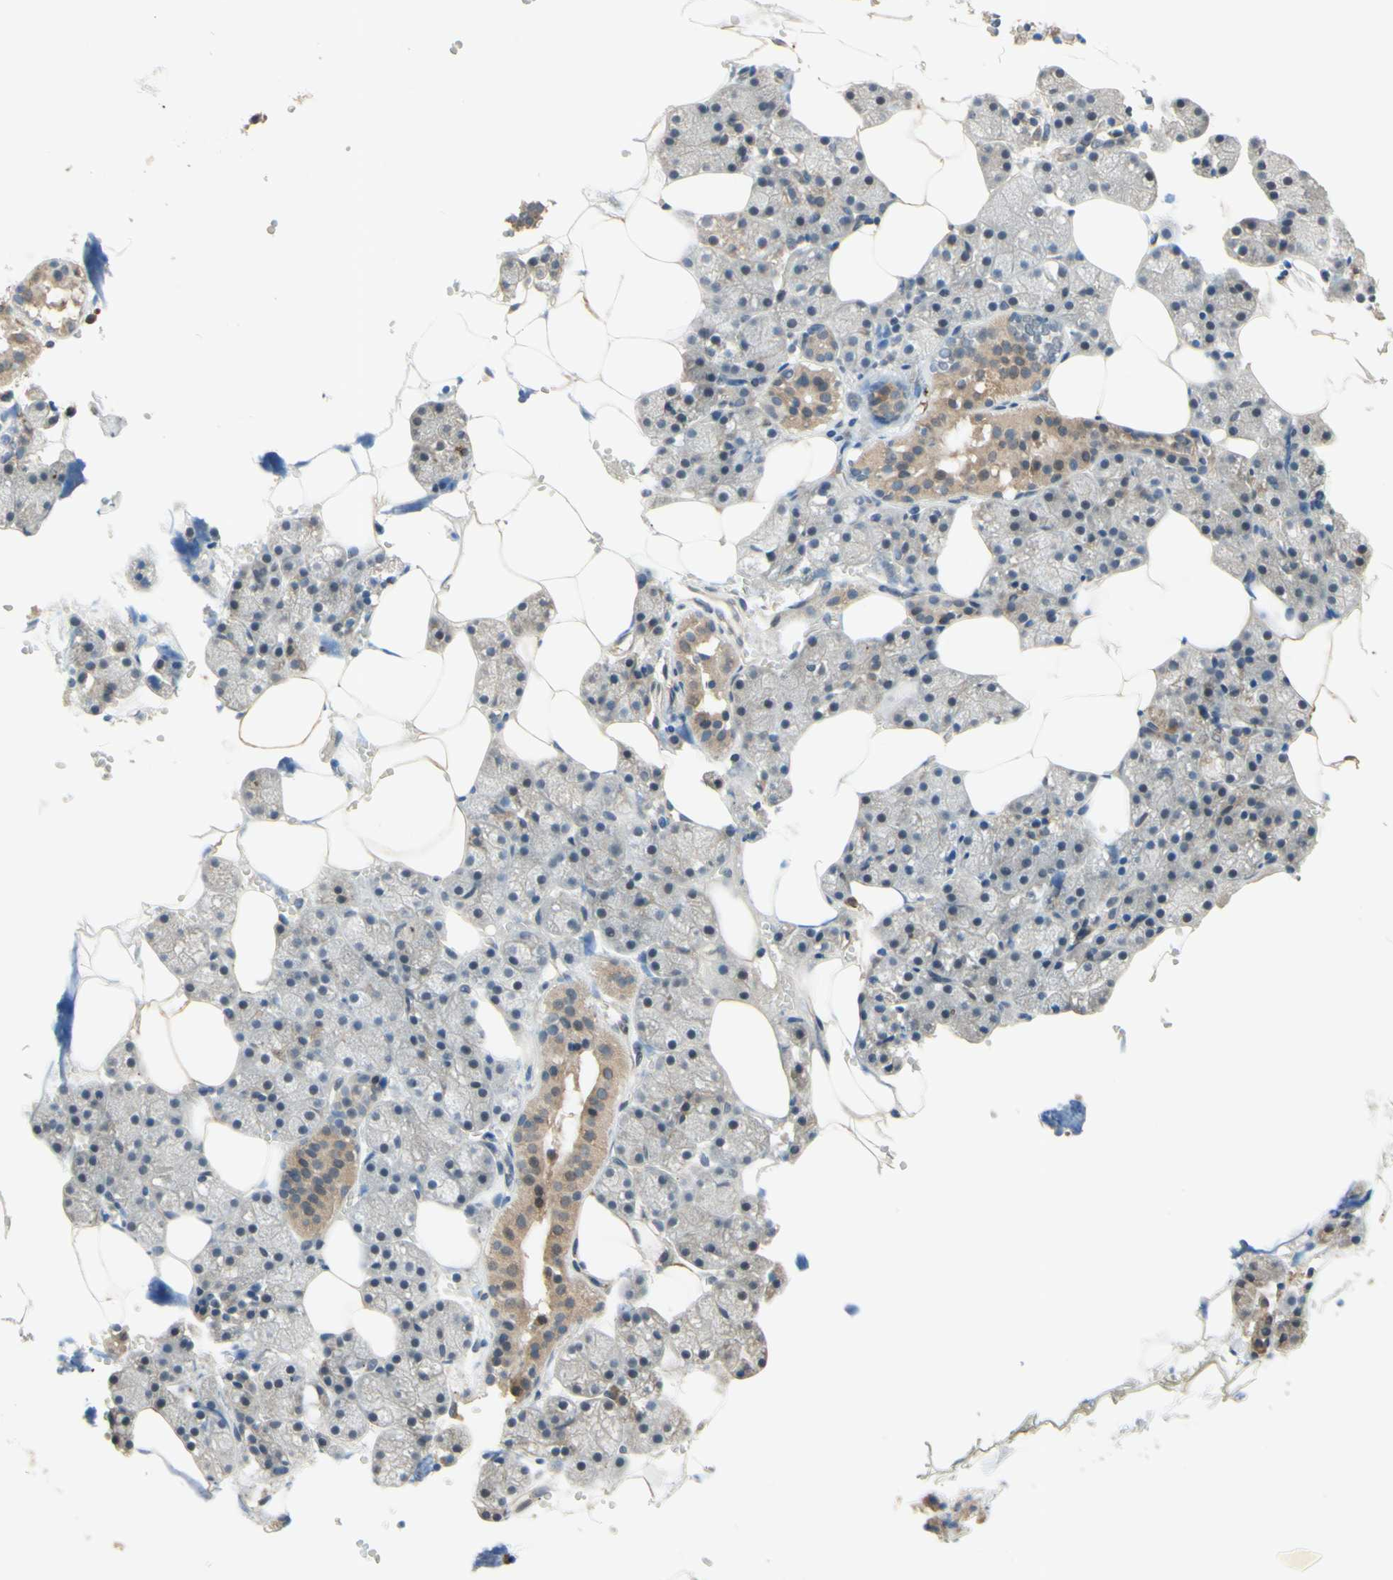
{"staining": {"intensity": "weak", "quantity": "25%-75%", "location": "cytoplasmic/membranous"}, "tissue": "salivary gland", "cell_type": "Glandular cells", "image_type": "normal", "snomed": [{"axis": "morphology", "description": "Normal tissue, NOS"}, {"axis": "topography", "description": "Salivary gland"}], "caption": "Salivary gland stained with immunohistochemistry shows weak cytoplasmic/membranous positivity in about 25%-75% of glandular cells. Nuclei are stained in blue.", "gene": "GATA1", "patient": {"sex": "male", "age": 62}}